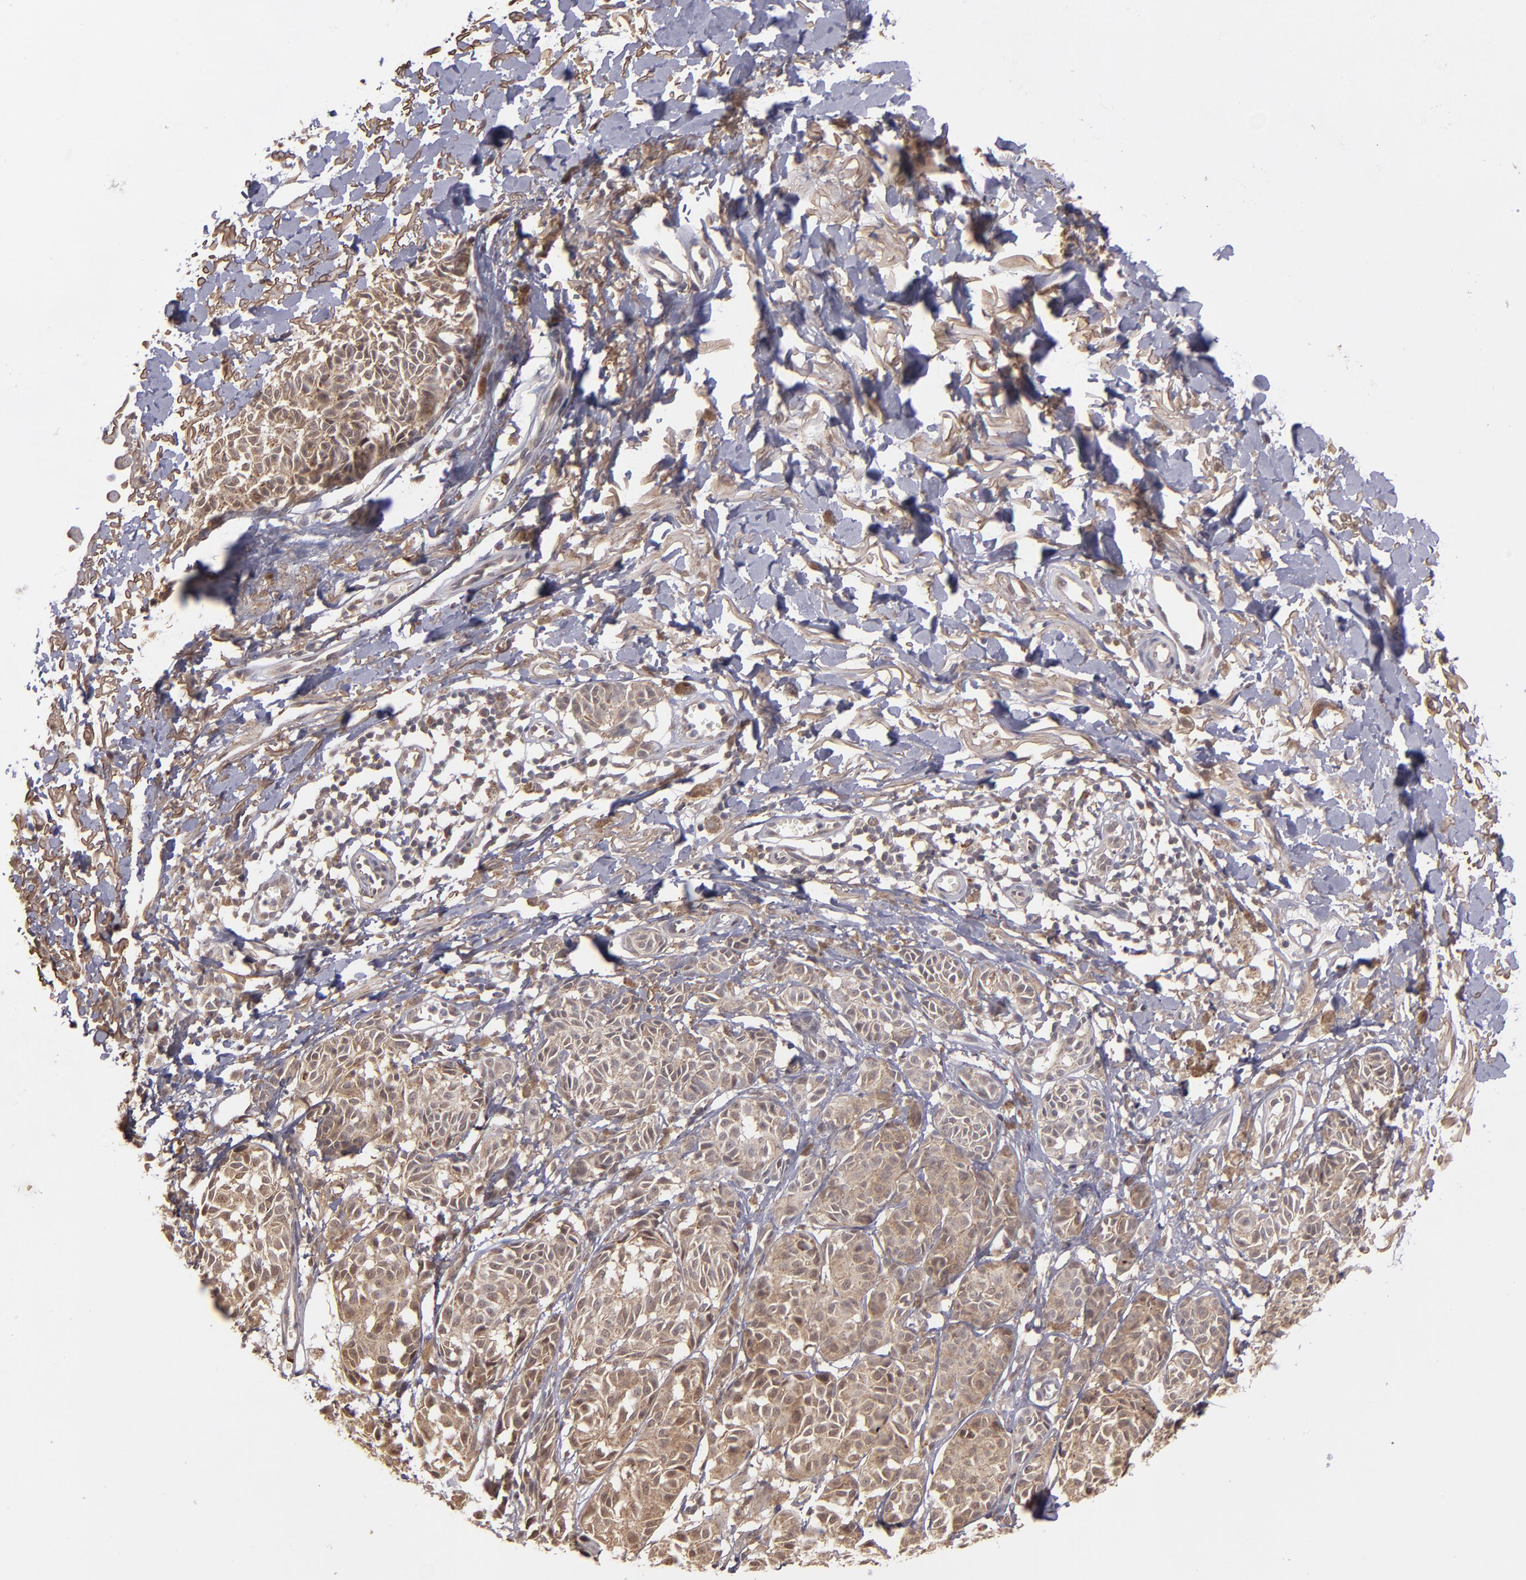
{"staining": {"intensity": "moderate", "quantity": ">75%", "location": "cytoplasmic/membranous"}, "tissue": "melanoma", "cell_type": "Tumor cells", "image_type": "cancer", "snomed": [{"axis": "morphology", "description": "Malignant melanoma, NOS"}, {"axis": "topography", "description": "Skin"}], "caption": "A photomicrograph of human melanoma stained for a protein displays moderate cytoplasmic/membranous brown staining in tumor cells.", "gene": "ZFYVE1", "patient": {"sex": "male", "age": 76}}